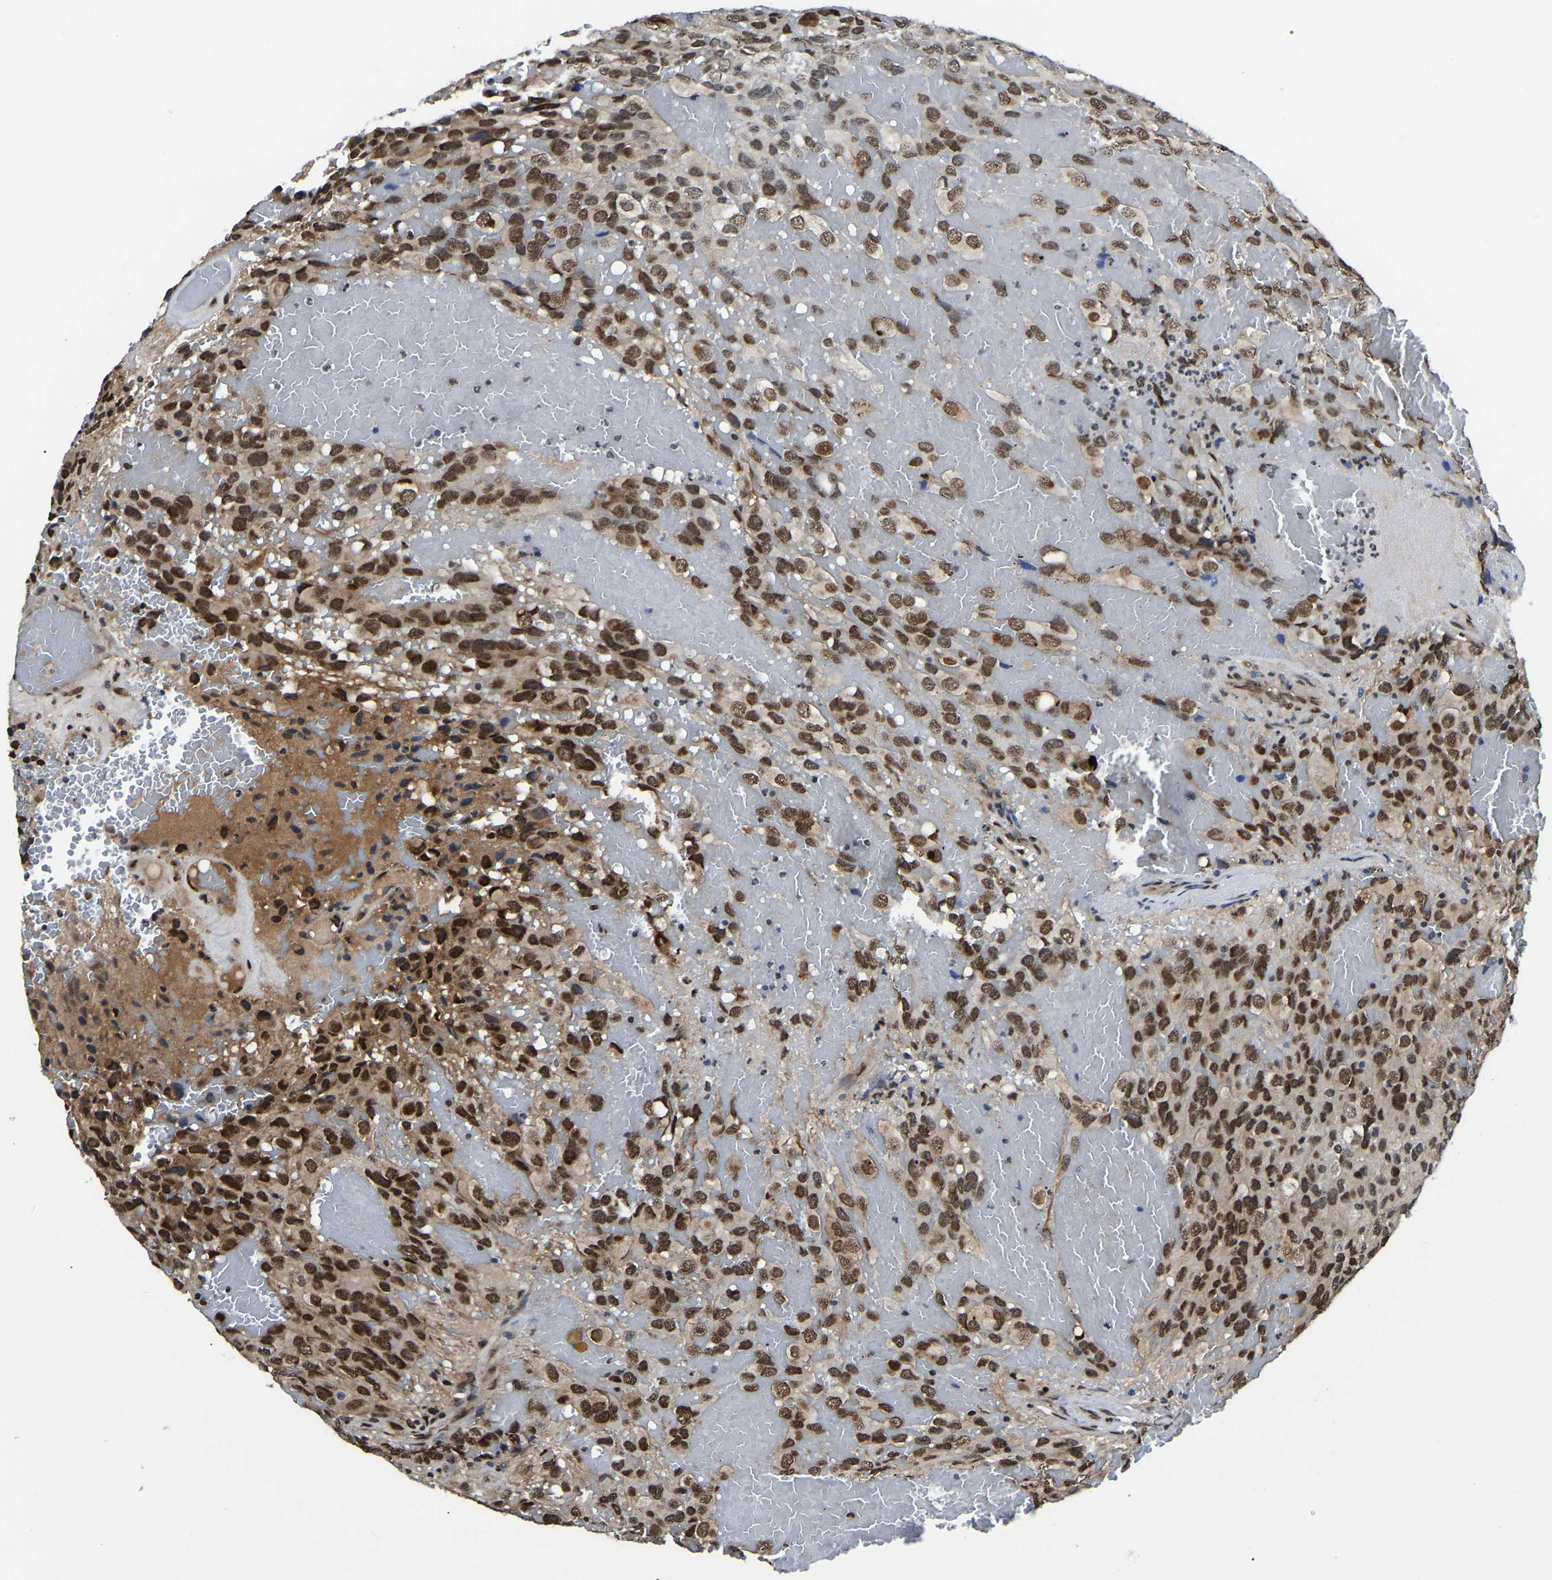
{"staining": {"intensity": "strong", "quantity": ">75%", "location": "nuclear"}, "tissue": "glioma", "cell_type": "Tumor cells", "image_type": "cancer", "snomed": [{"axis": "morphology", "description": "Glioma, malignant, High grade"}, {"axis": "topography", "description": "Brain"}], "caption": "Immunohistochemistry (IHC) histopathology image of neoplastic tissue: human glioma stained using immunohistochemistry displays high levels of strong protein expression localized specifically in the nuclear of tumor cells, appearing as a nuclear brown color.", "gene": "TRIM35", "patient": {"sex": "male", "age": 32}}